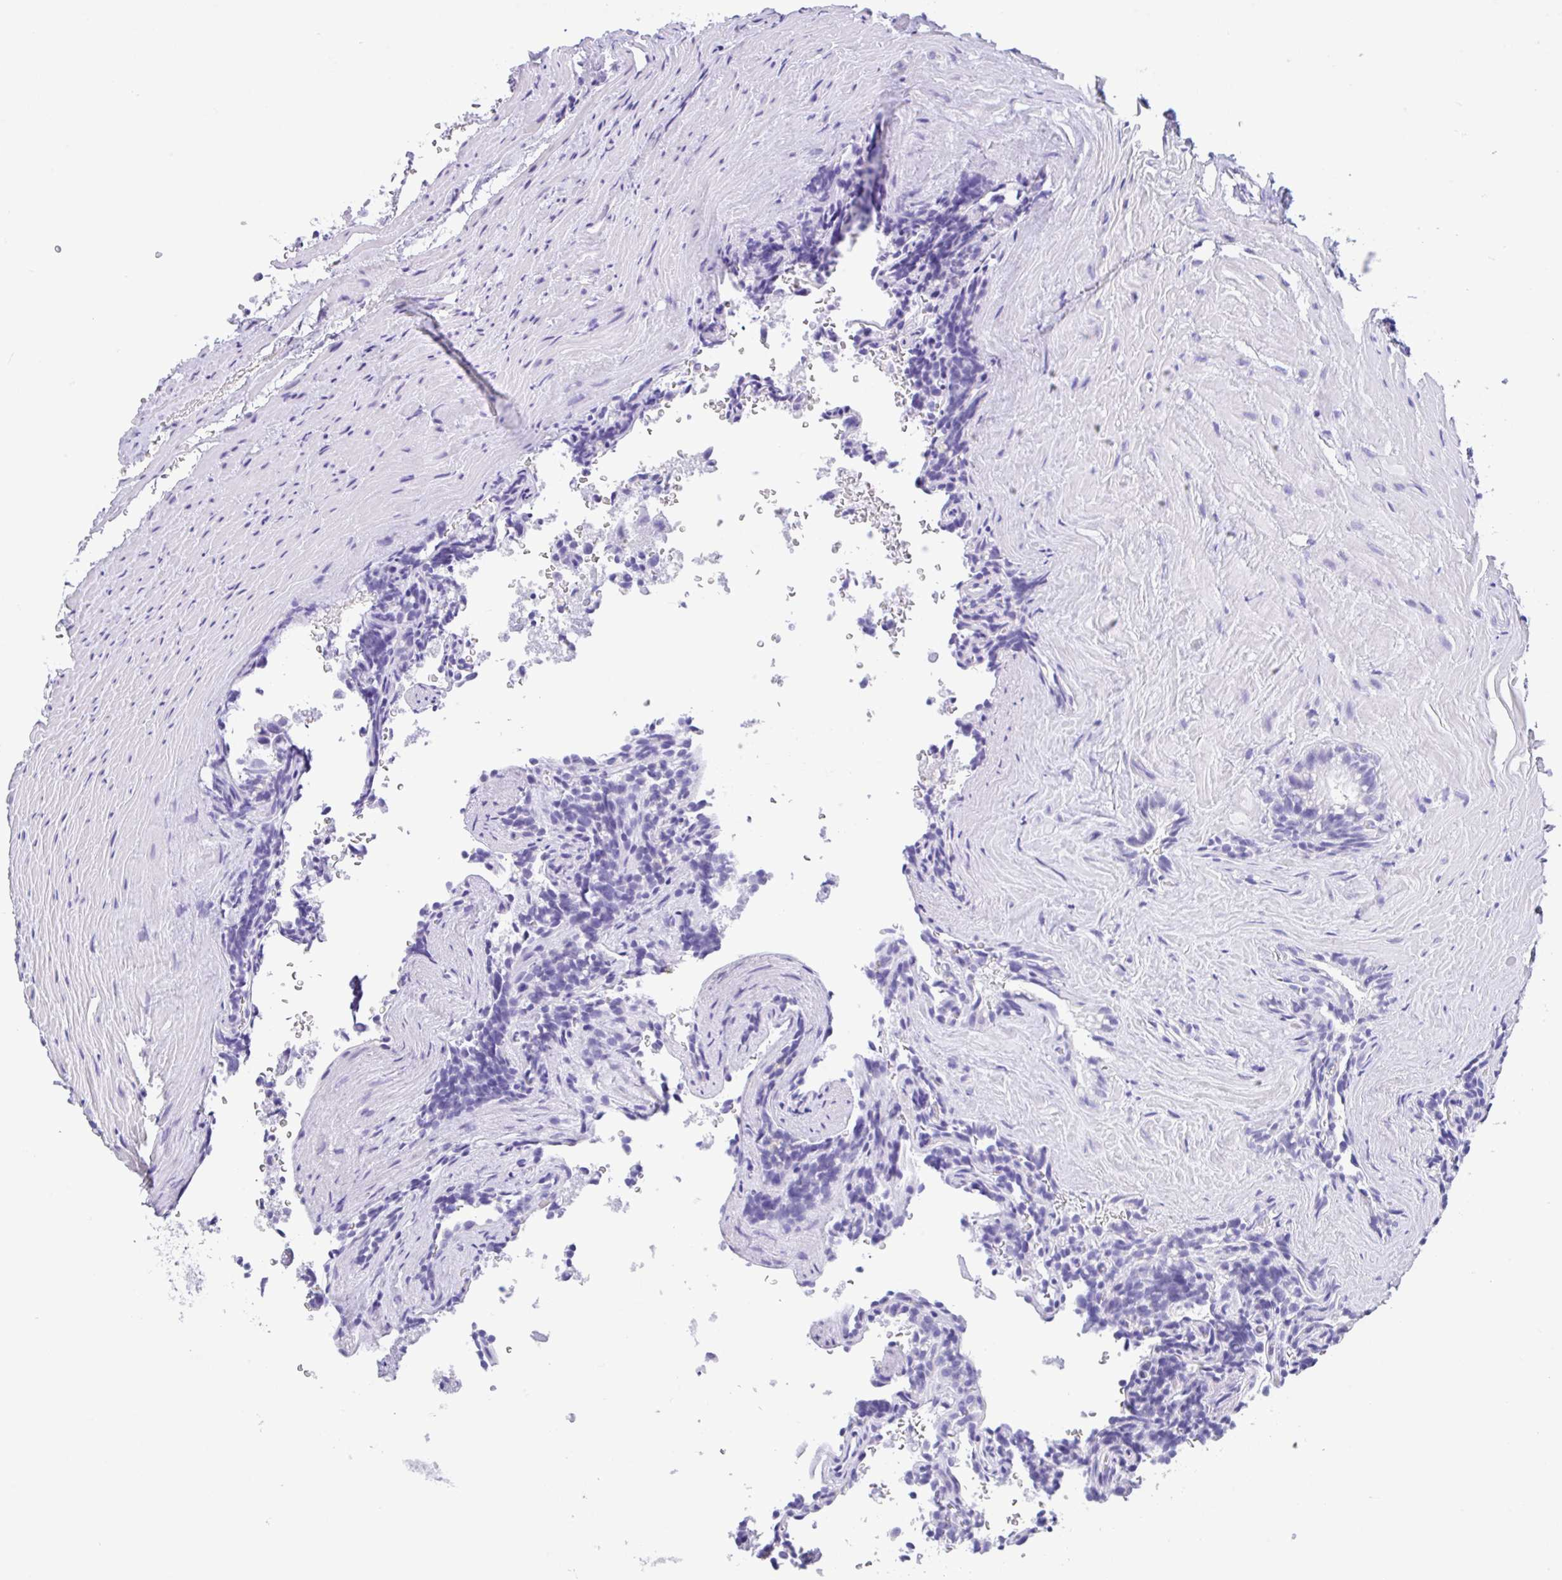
{"staining": {"intensity": "negative", "quantity": "none", "location": "none"}, "tissue": "seminal vesicle", "cell_type": "Glandular cells", "image_type": "normal", "snomed": [{"axis": "morphology", "description": "Normal tissue, NOS"}, {"axis": "topography", "description": "Seminal veicle"}], "caption": "IHC photomicrograph of unremarkable human seminal vesicle stained for a protein (brown), which displays no expression in glandular cells. (IHC, brightfield microscopy, high magnification).", "gene": "CPA1", "patient": {"sex": "male", "age": 47}}